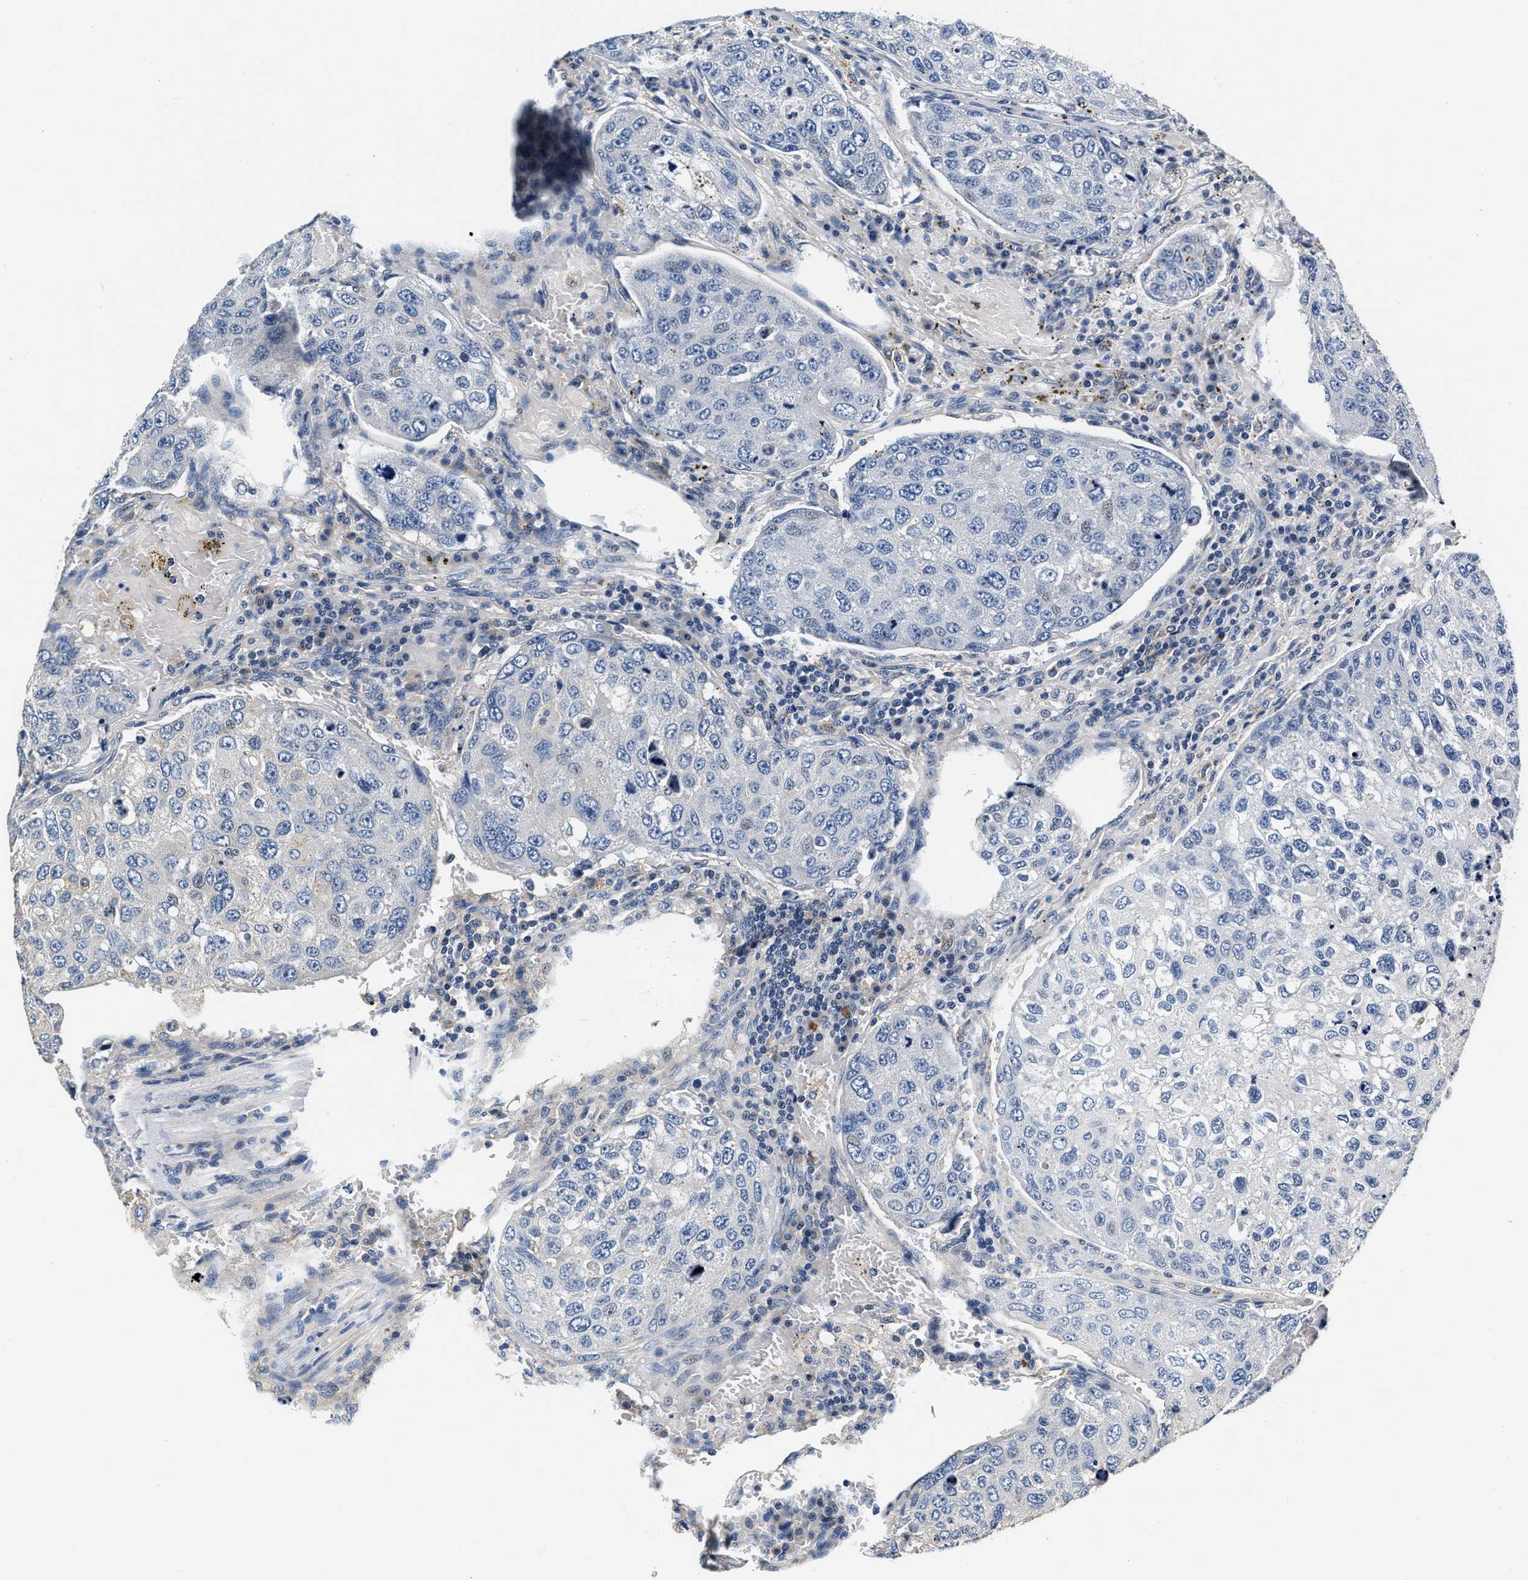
{"staining": {"intensity": "negative", "quantity": "none", "location": "none"}, "tissue": "urothelial cancer", "cell_type": "Tumor cells", "image_type": "cancer", "snomed": [{"axis": "morphology", "description": "Urothelial carcinoma, High grade"}, {"axis": "topography", "description": "Lymph node"}, {"axis": "topography", "description": "Urinary bladder"}], "caption": "Immunohistochemical staining of human urothelial cancer displays no significant positivity in tumor cells.", "gene": "ABCG8", "patient": {"sex": "male", "age": 51}}